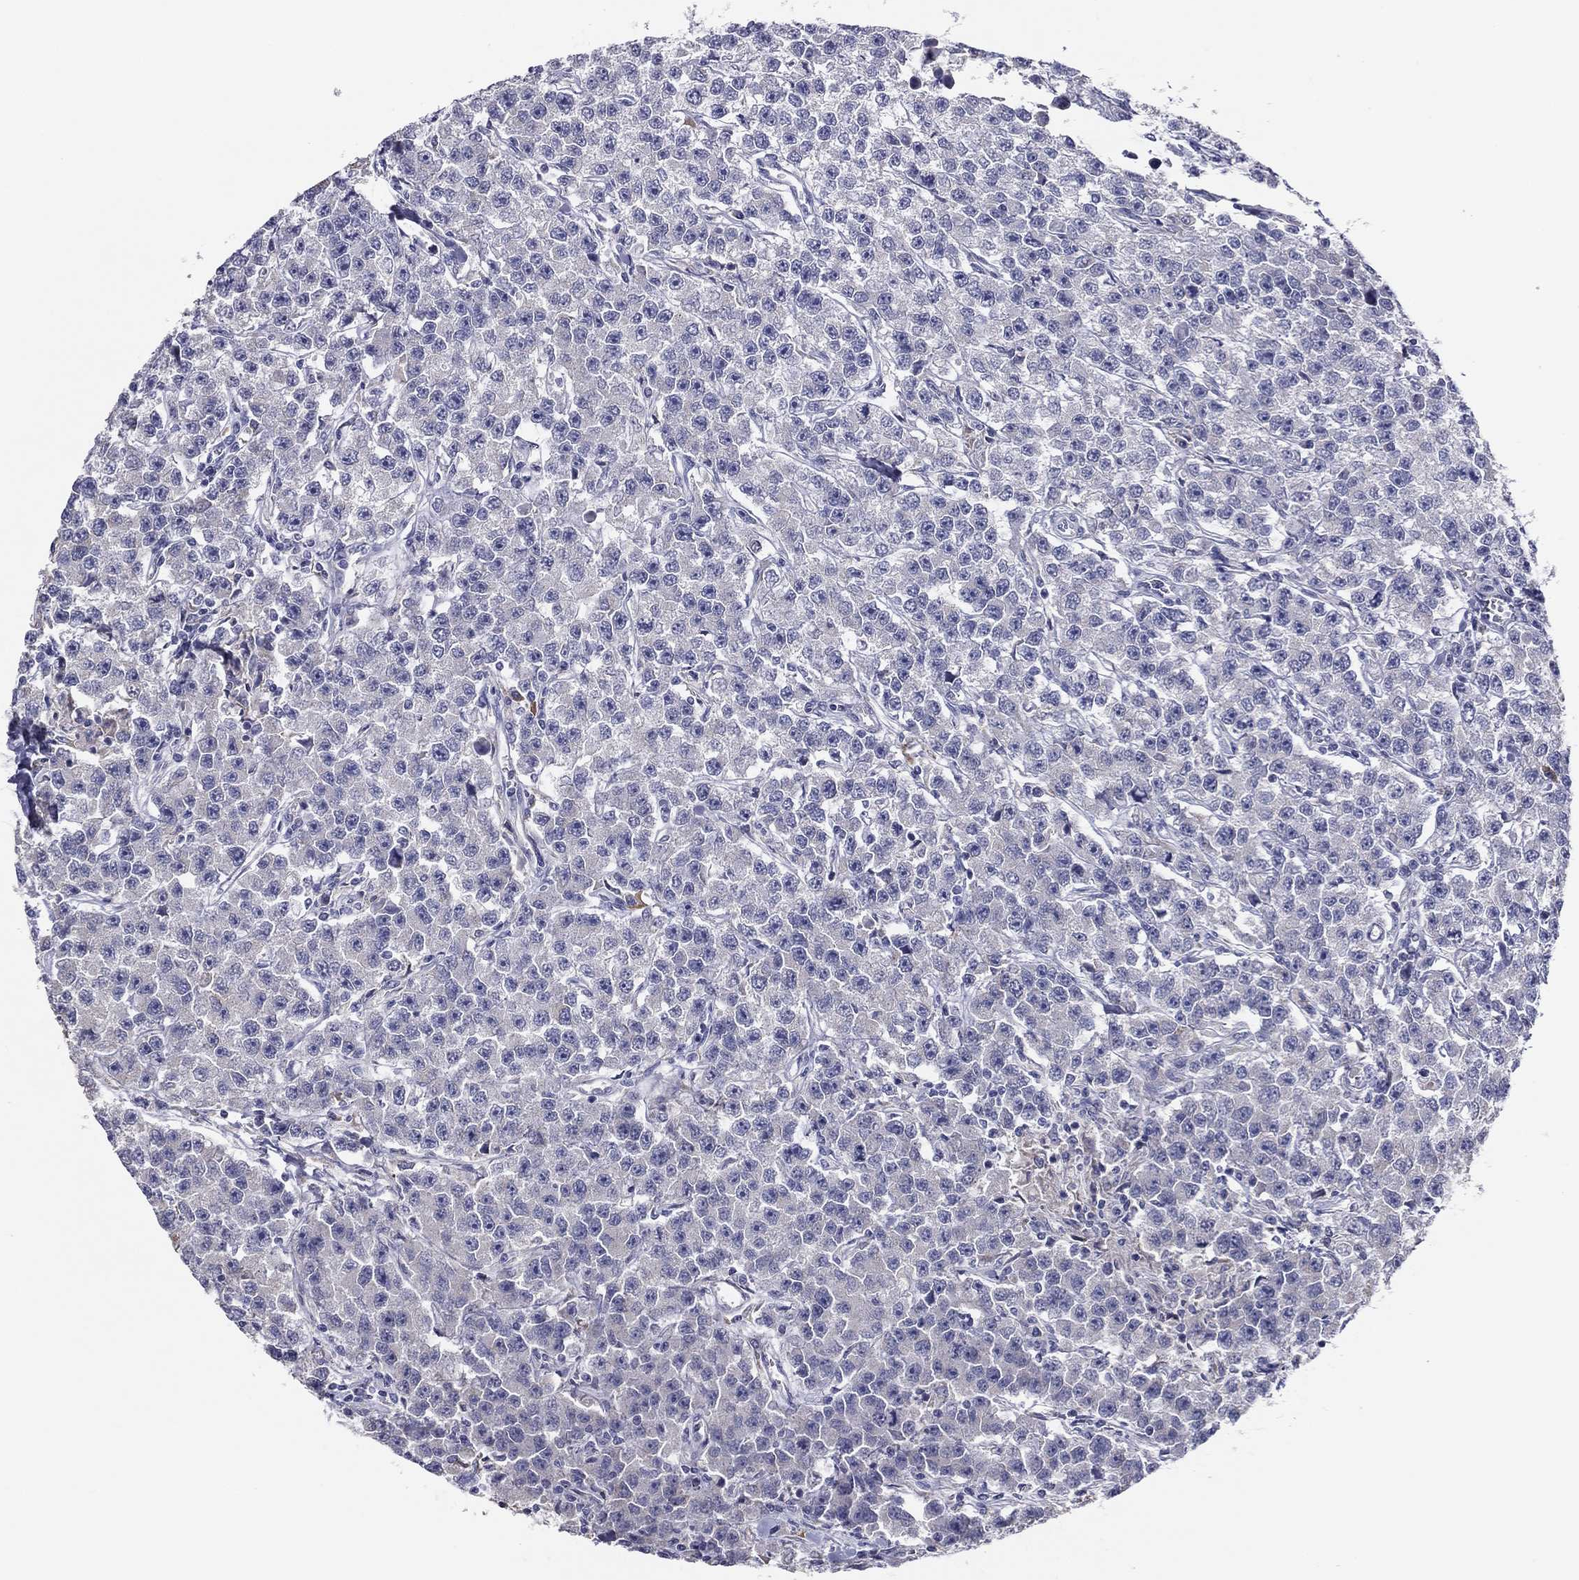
{"staining": {"intensity": "negative", "quantity": "none", "location": "none"}, "tissue": "testis cancer", "cell_type": "Tumor cells", "image_type": "cancer", "snomed": [{"axis": "morphology", "description": "Seminoma, NOS"}, {"axis": "topography", "description": "Testis"}], "caption": "This is an immunohistochemistry (IHC) histopathology image of seminoma (testis). There is no positivity in tumor cells.", "gene": "GRK7", "patient": {"sex": "male", "age": 59}}